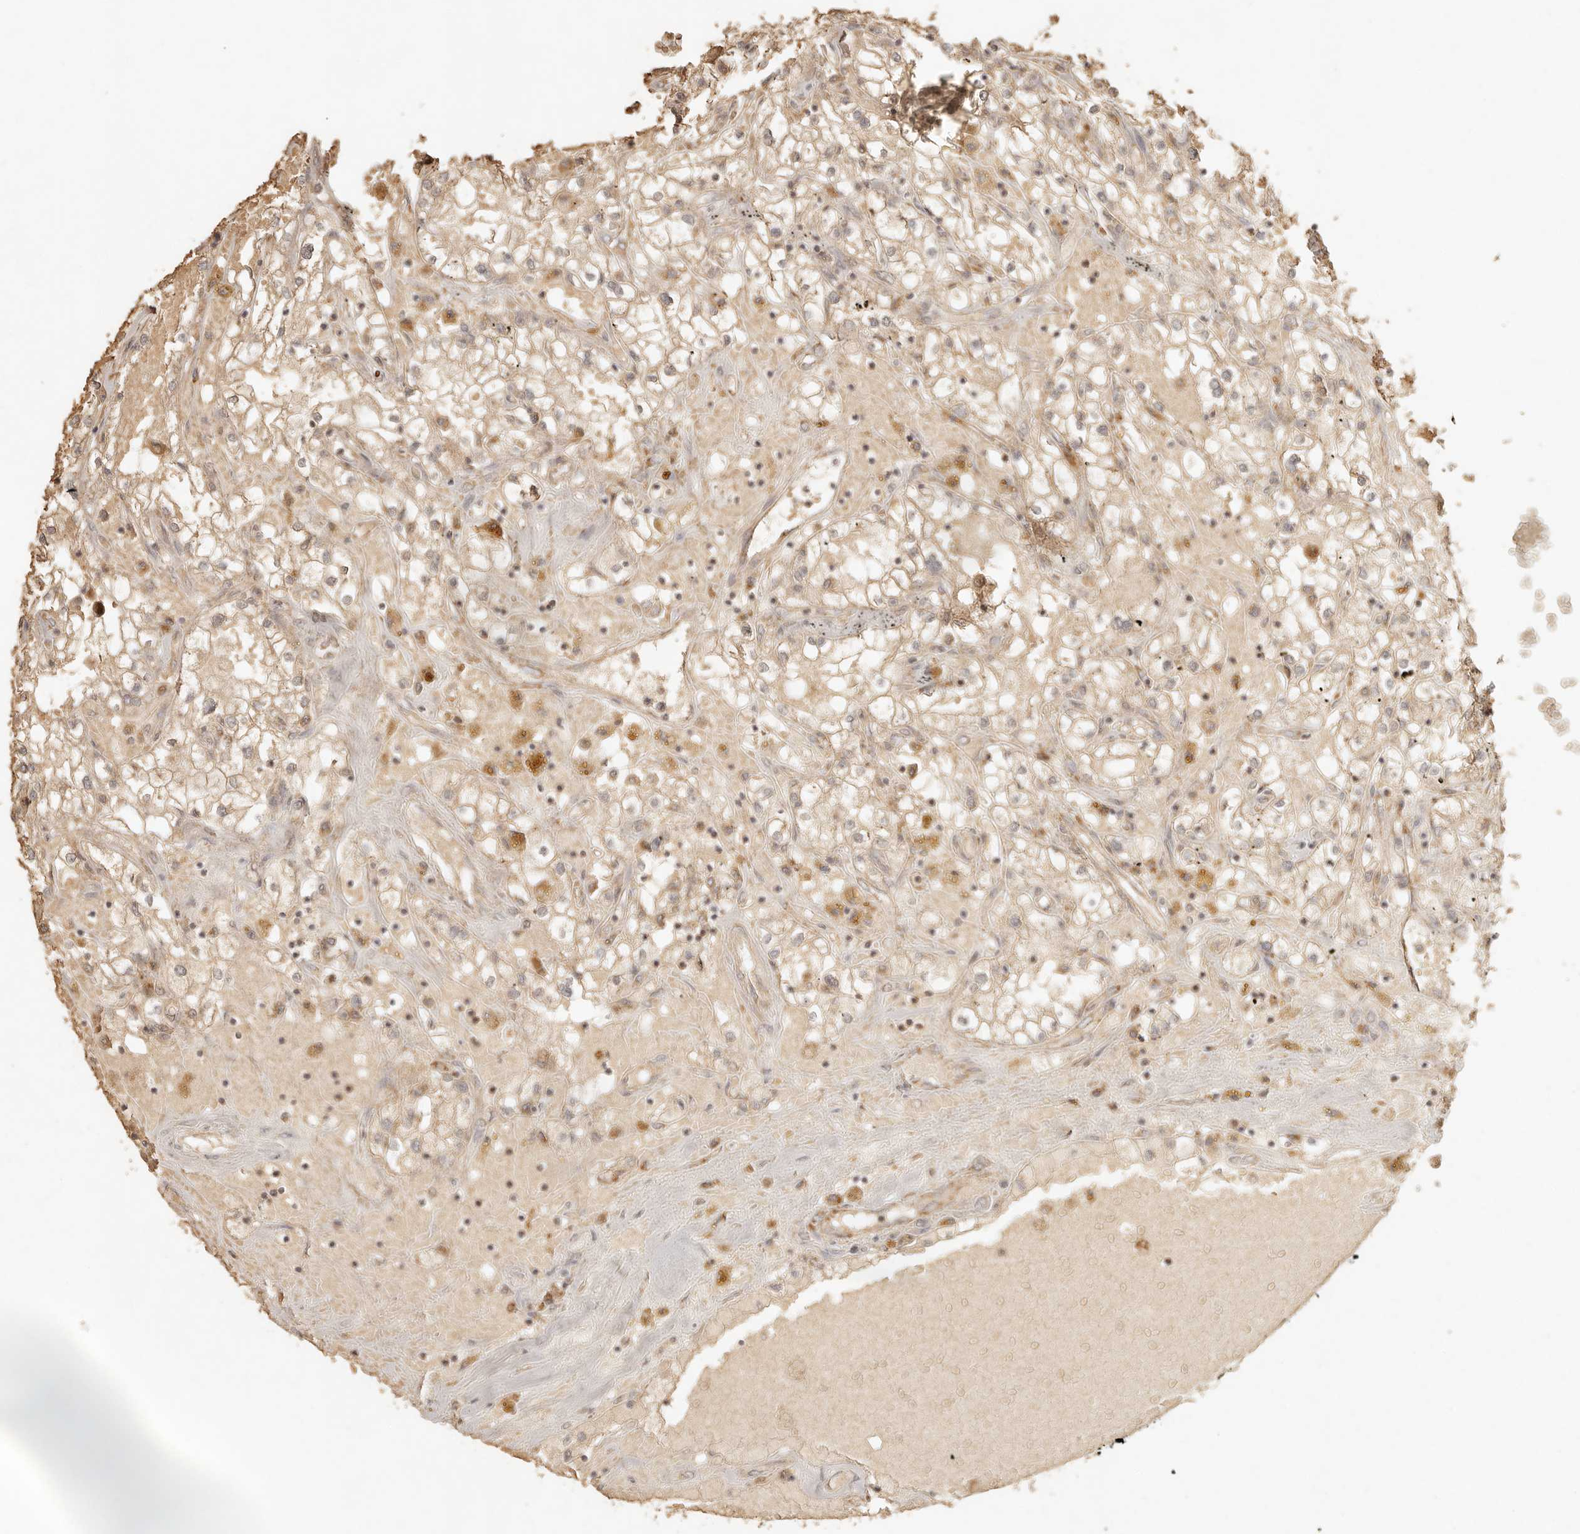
{"staining": {"intensity": "weak", "quantity": ">75%", "location": "cytoplasmic/membranous"}, "tissue": "renal cancer", "cell_type": "Tumor cells", "image_type": "cancer", "snomed": [{"axis": "morphology", "description": "Adenocarcinoma, NOS"}, {"axis": "topography", "description": "Kidney"}], "caption": "Immunohistochemical staining of human renal cancer demonstrates weak cytoplasmic/membranous protein staining in approximately >75% of tumor cells.", "gene": "MRPL55", "patient": {"sex": "male", "age": 56}}